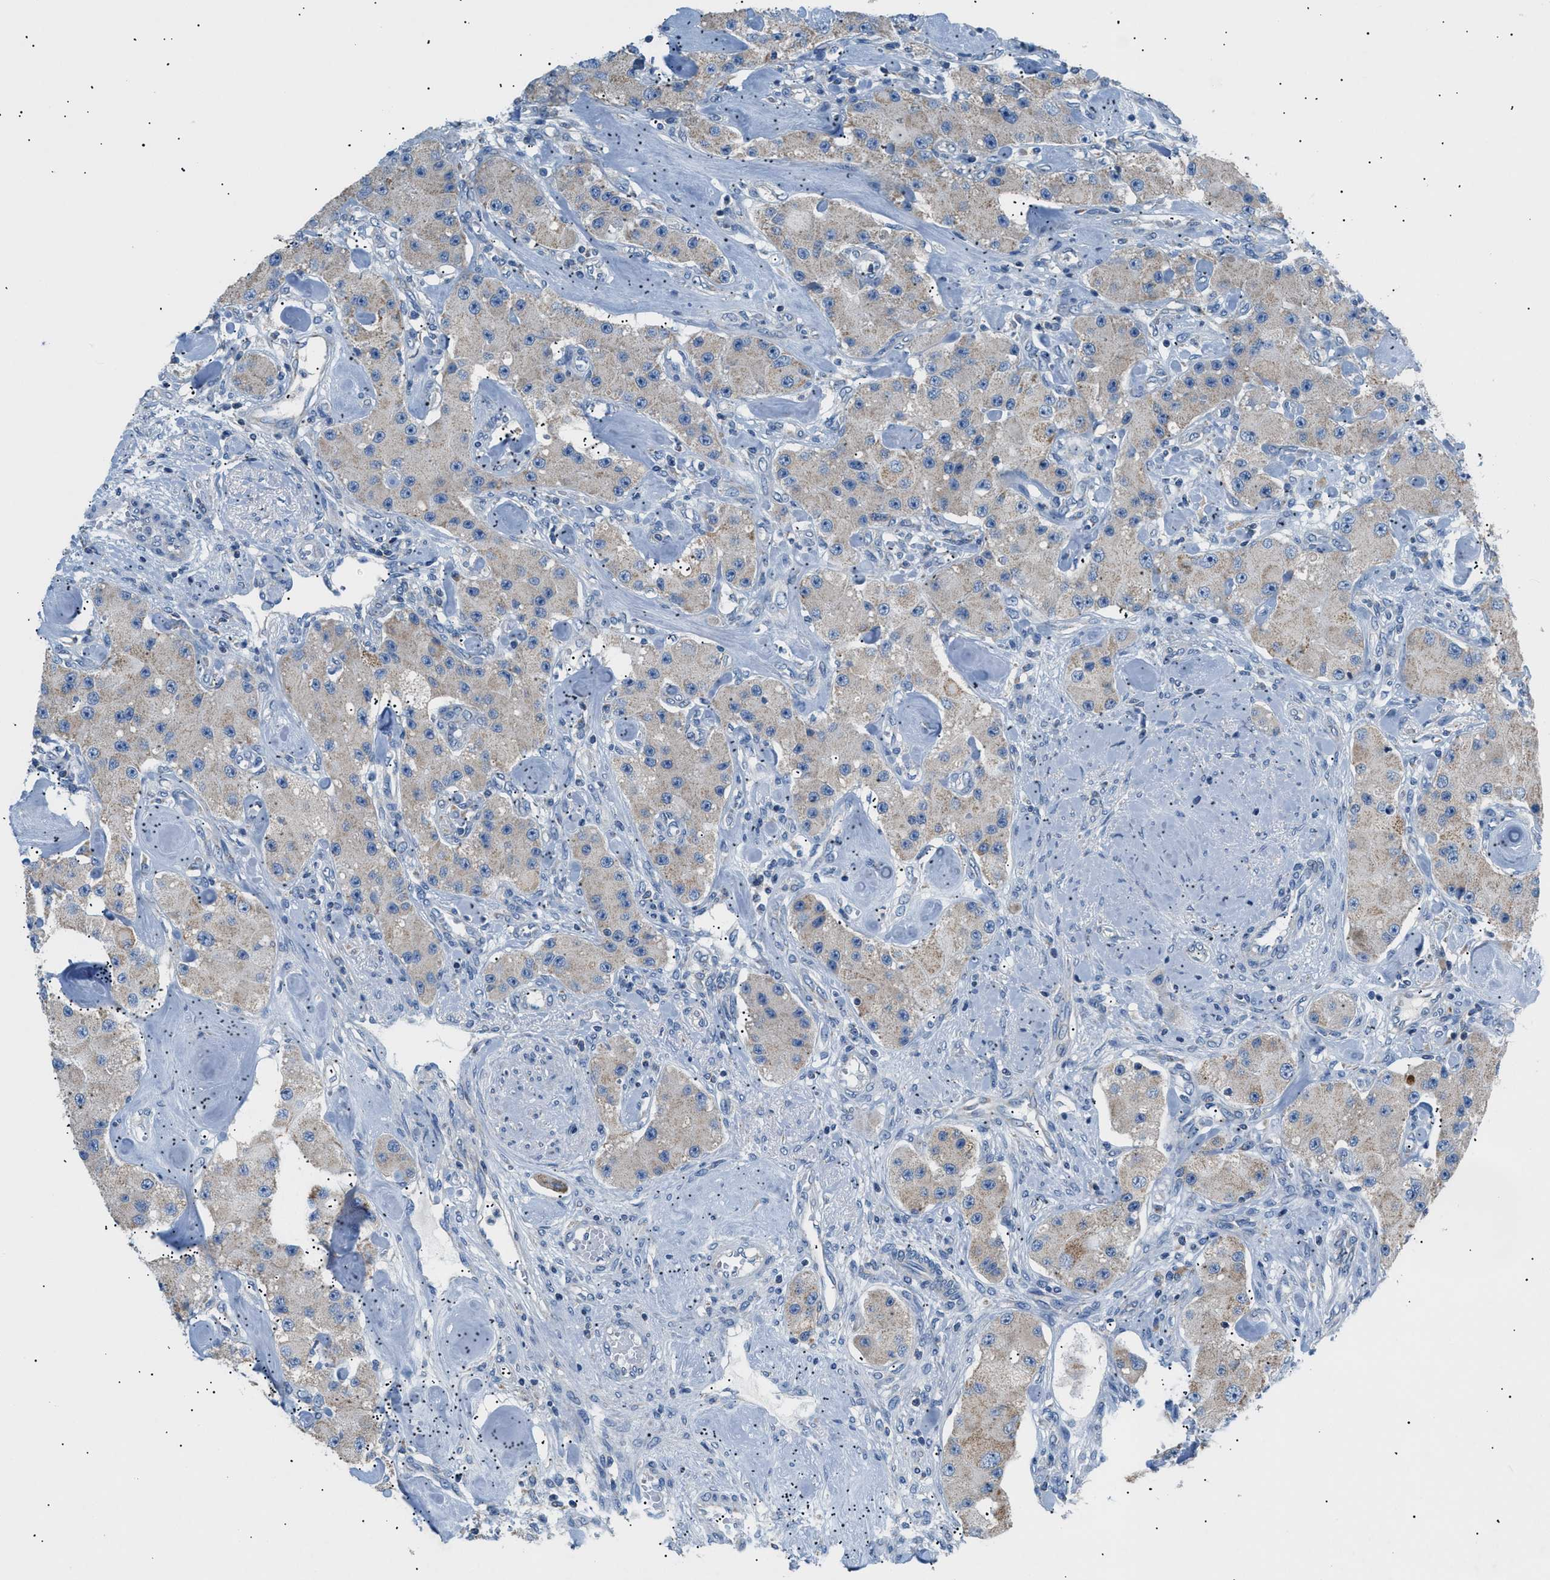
{"staining": {"intensity": "weak", "quantity": "25%-75%", "location": "cytoplasmic/membranous"}, "tissue": "carcinoid", "cell_type": "Tumor cells", "image_type": "cancer", "snomed": [{"axis": "morphology", "description": "Carcinoid, malignant, NOS"}, {"axis": "topography", "description": "Pancreas"}], "caption": "Immunohistochemical staining of human malignant carcinoid shows weak cytoplasmic/membranous protein staining in about 25%-75% of tumor cells.", "gene": "ILDR1", "patient": {"sex": "male", "age": 41}}